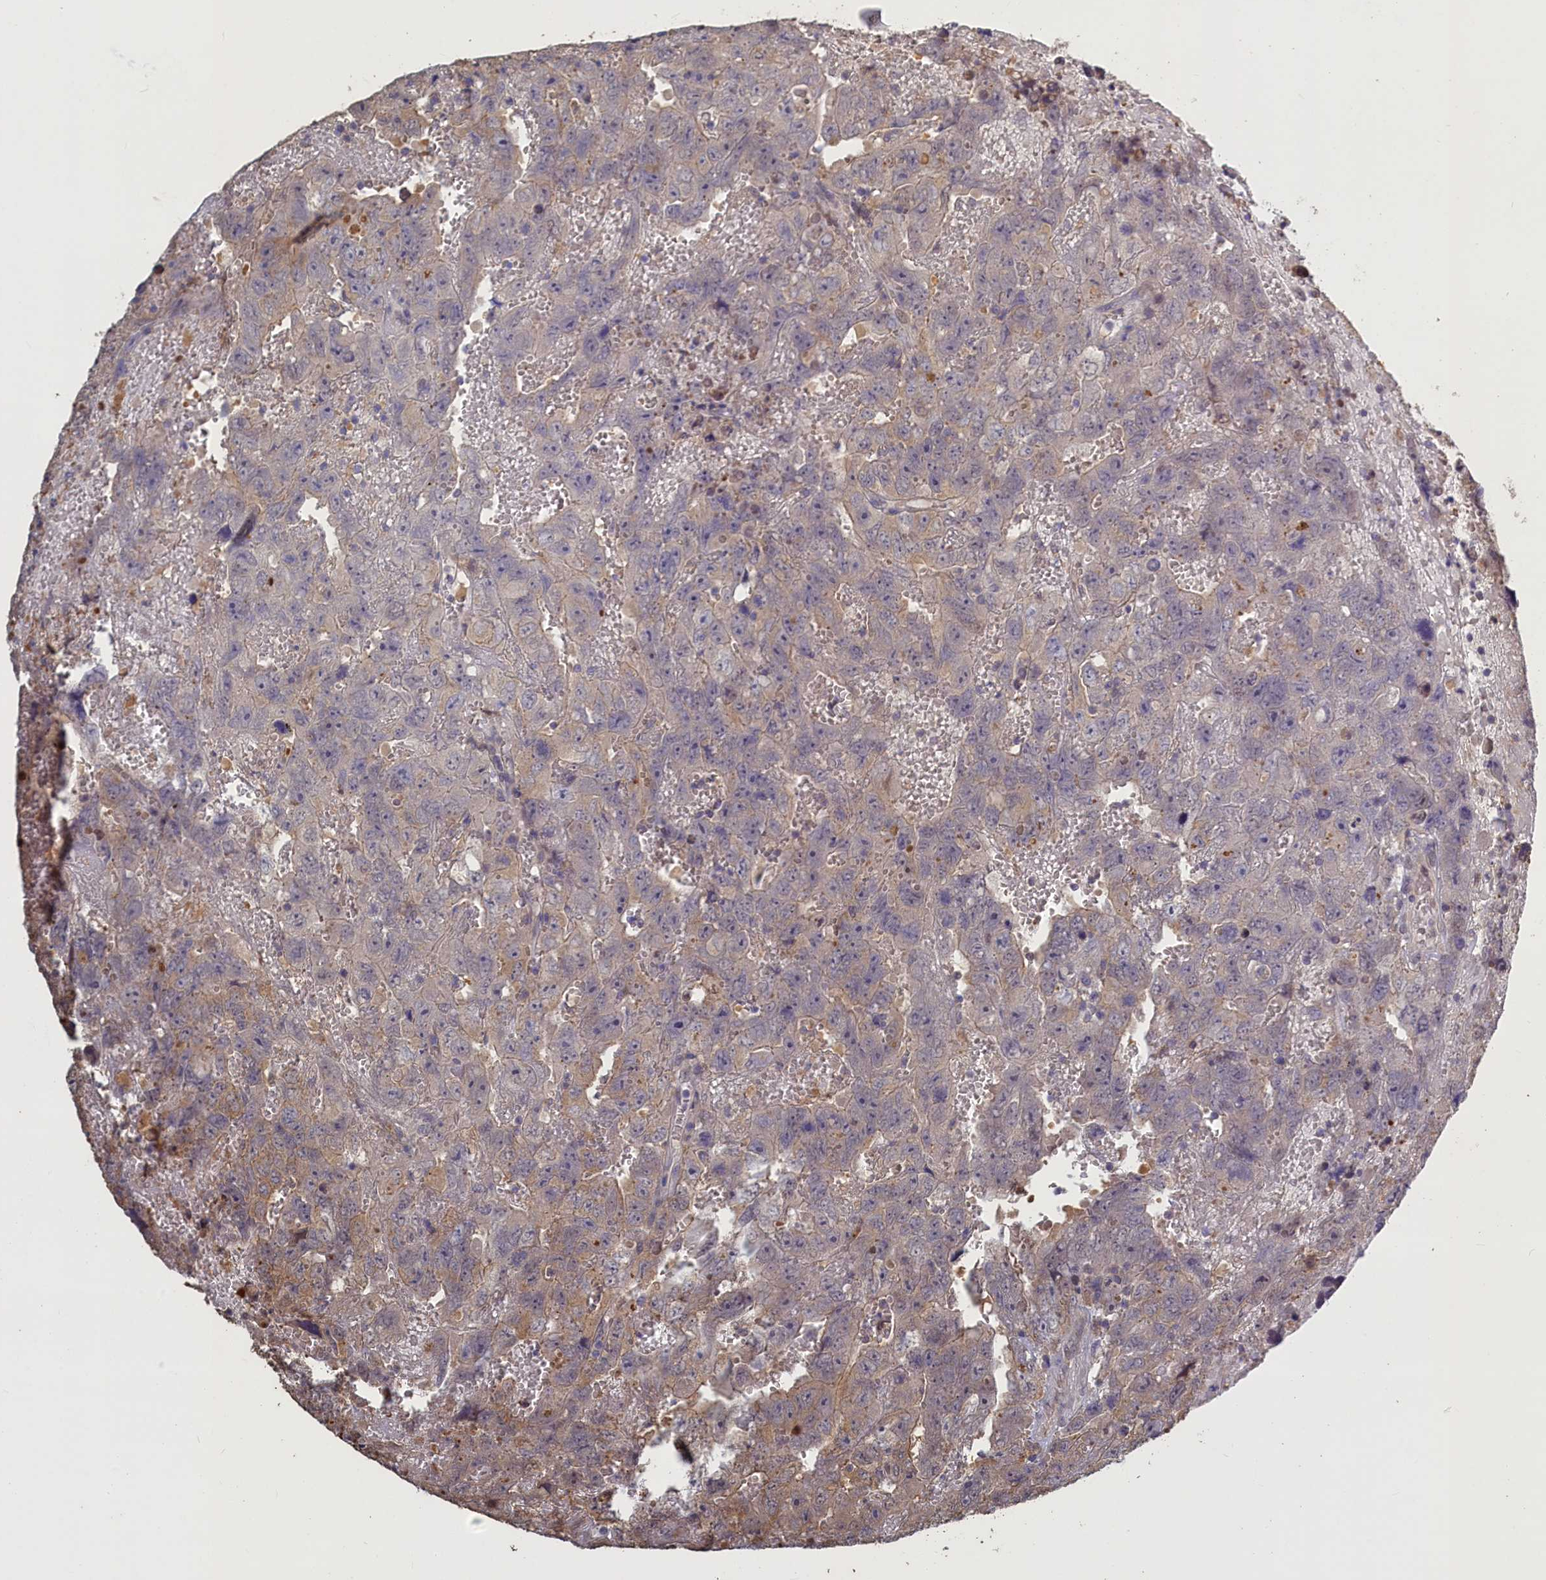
{"staining": {"intensity": "weak", "quantity": "<25%", "location": "cytoplasmic/membranous"}, "tissue": "testis cancer", "cell_type": "Tumor cells", "image_type": "cancer", "snomed": [{"axis": "morphology", "description": "Carcinoma, Embryonal, NOS"}, {"axis": "topography", "description": "Testis"}], "caption": "Protein analysis of testis embryonal carcinoma demonstrates no significant positivity in tumor cells.", "gene": "UCHL3", "patient": {"sex": "male", "age": 45}}